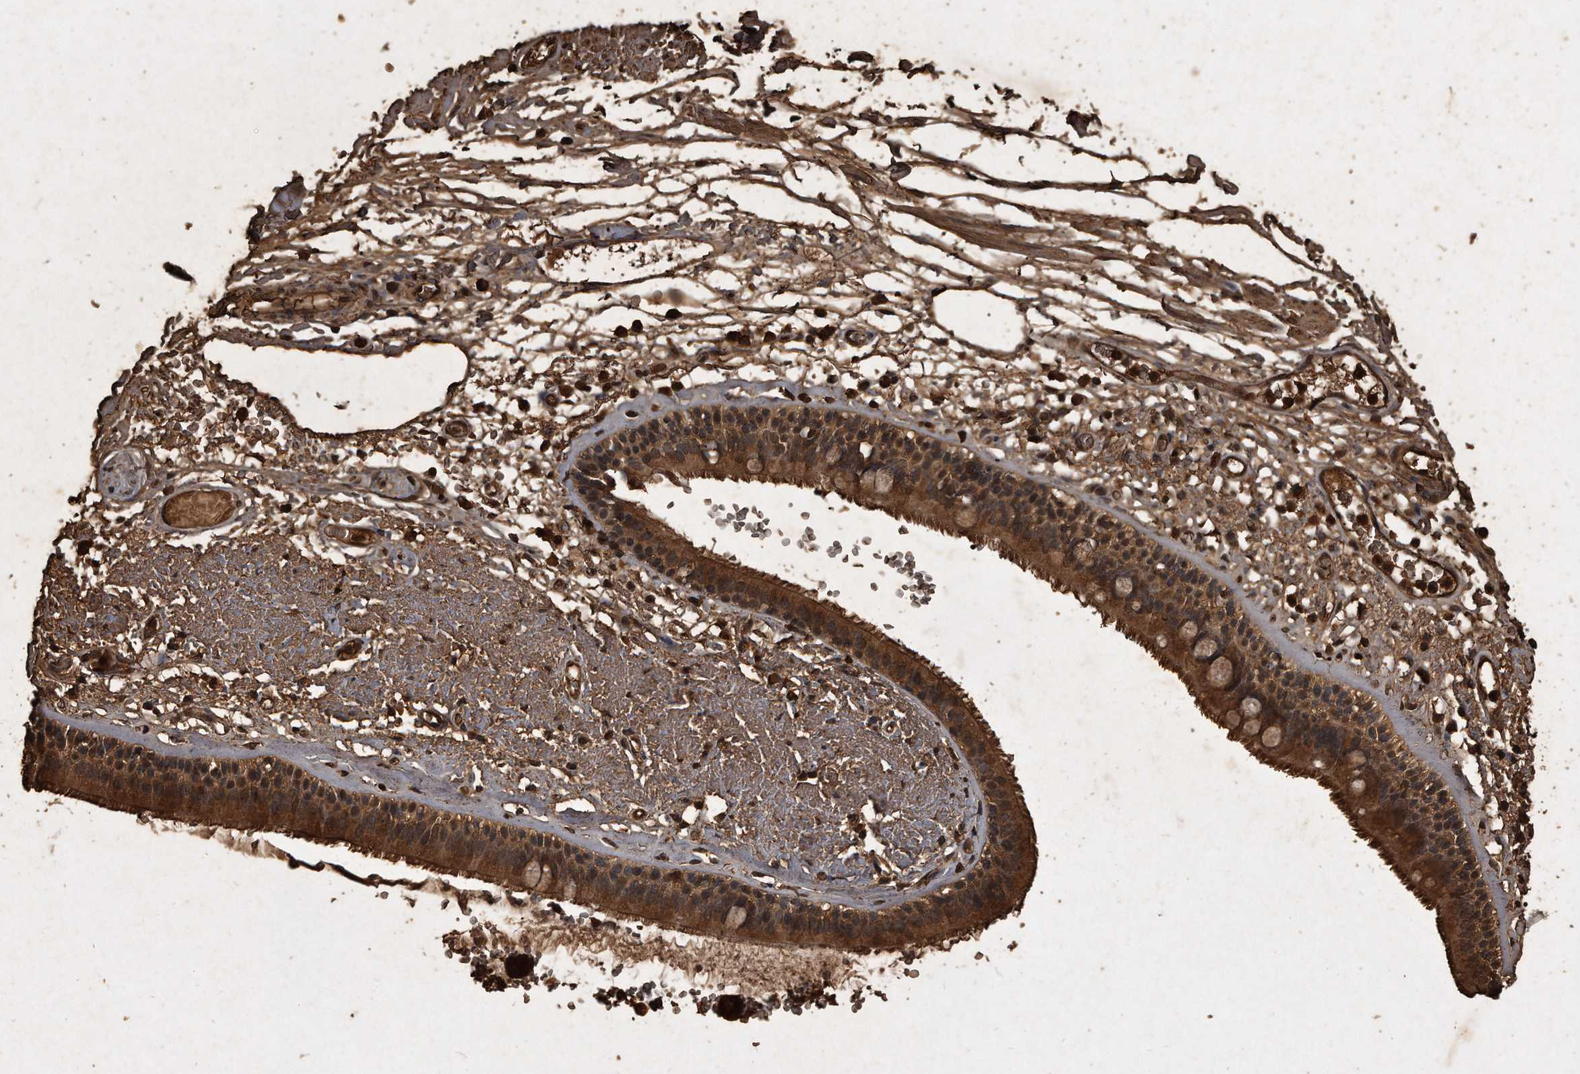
{"staining": {"intensity": "strong", "quantity": ">75%", "location": "cytoplasmic/membranous,nuclear"}, "tissue": "adipose tissue", "cell_type": "Adipocytes", "image_type": "normal", "snomed": [{"axis": "morphology", "description": "Normal tissue, NOS"}, {"axis": "topography", "description": "Cartilage tissue"}], "caption": "DAB immunohistochemical staining of normal adipose tissue shows strong cytoplasmic/membranous,nuclear protein expression in approximately >75% of adipocytes. The staining was performed using DAB (3,3'-diaminobenzidine) to visualize the protein expression in brown, while the nuclei were stained in blue with hematoxylin (Magnification: 20x).", "gene": "CFLAR", "patient": {"sex": "female", "age": 63}}